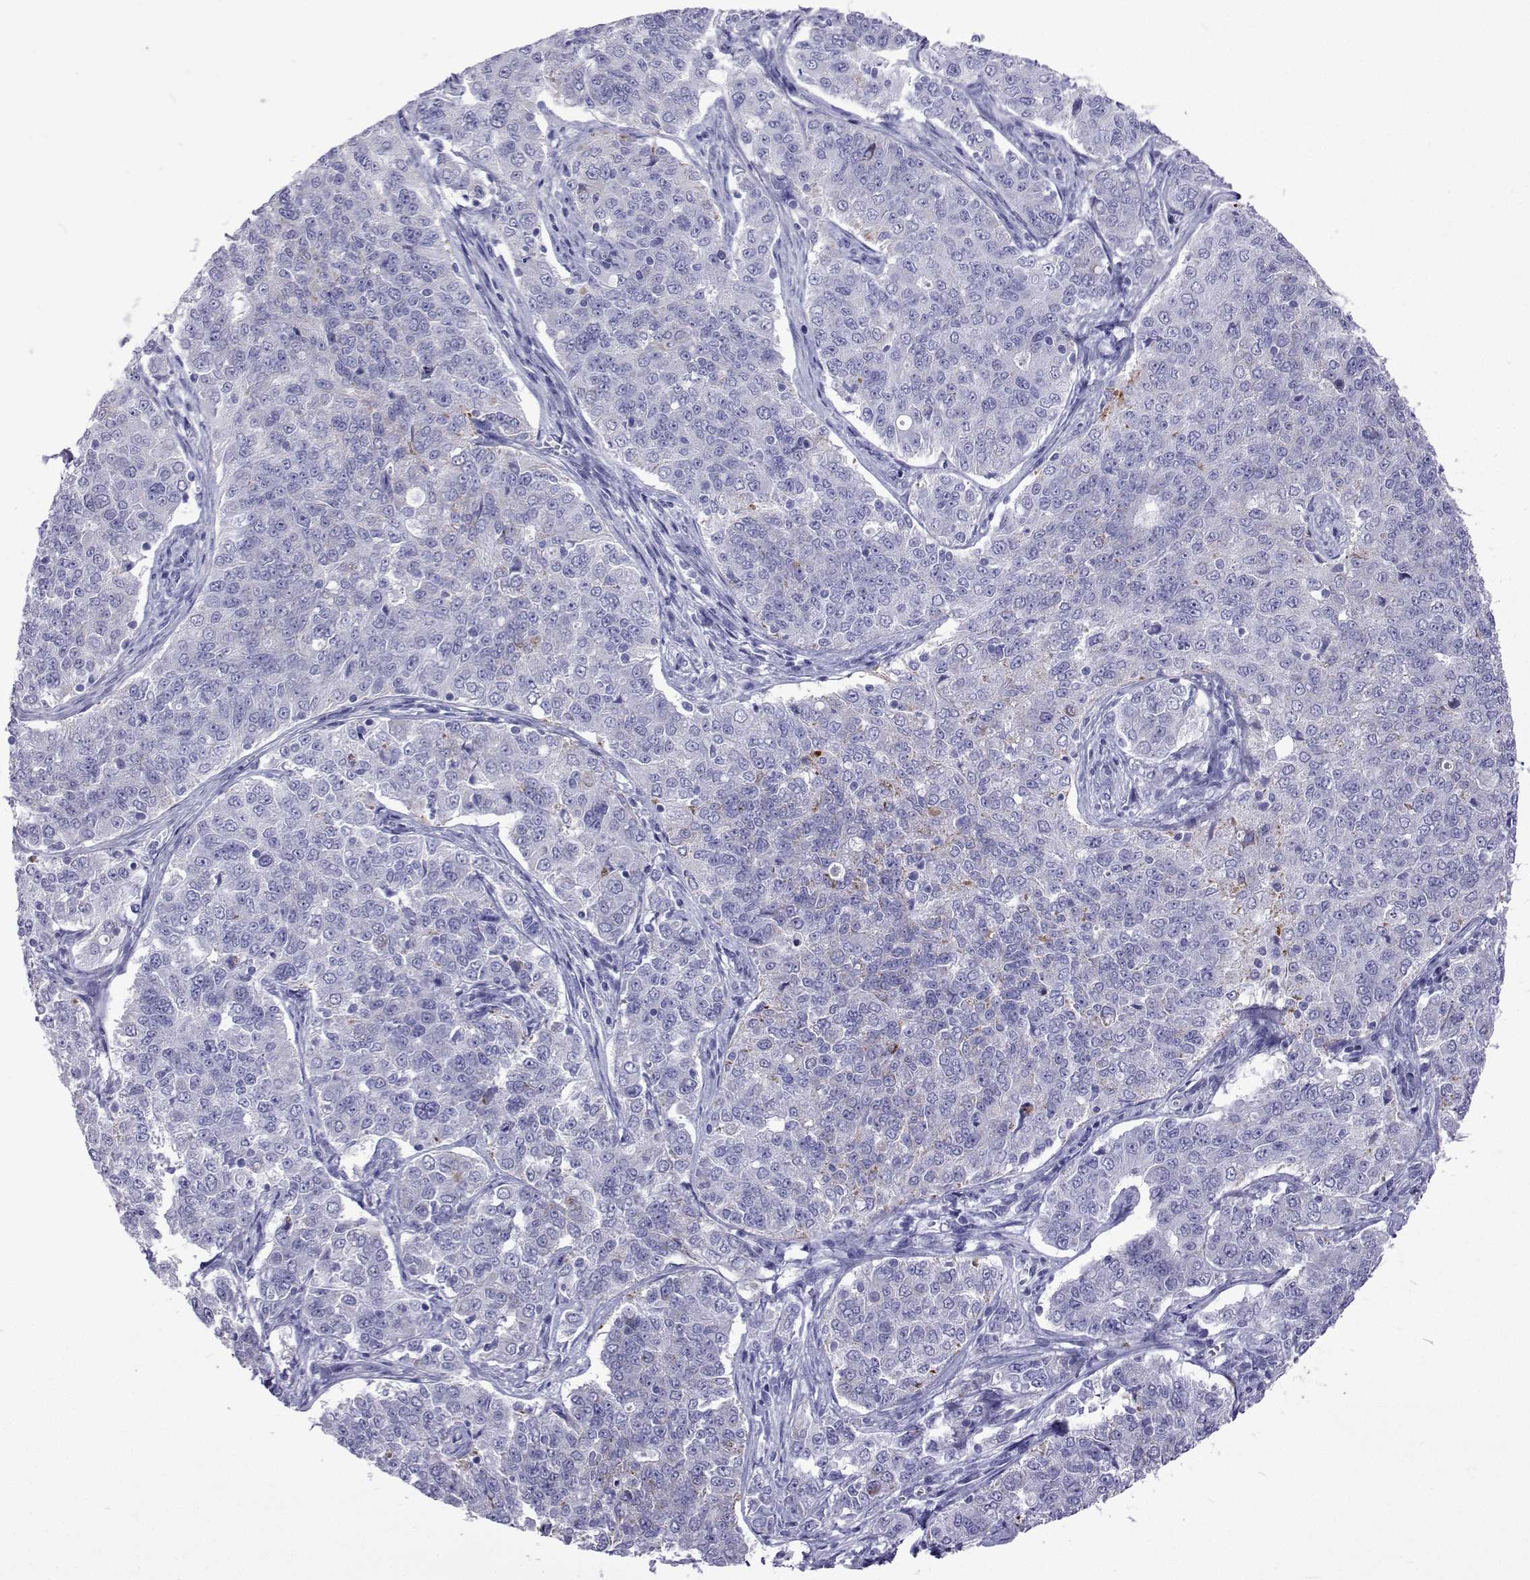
{"staining": {"intensity": "negative", "quantity": "none", "location": "none"}, "tissue": "endometrial cancer", "cell_type": "Tumor cells", "image_type": "cancer", "snomed": [{"axis": "morphology", "description": "Adenocarcinoma, NOS"}, {"axis": "topography", "description": "Endometrium"}], "caption": "There is no significant staining in tumor cells of endometrial cancer.", "gene": "UMODL1", "patient": {"sex": "female", "age": 43}}